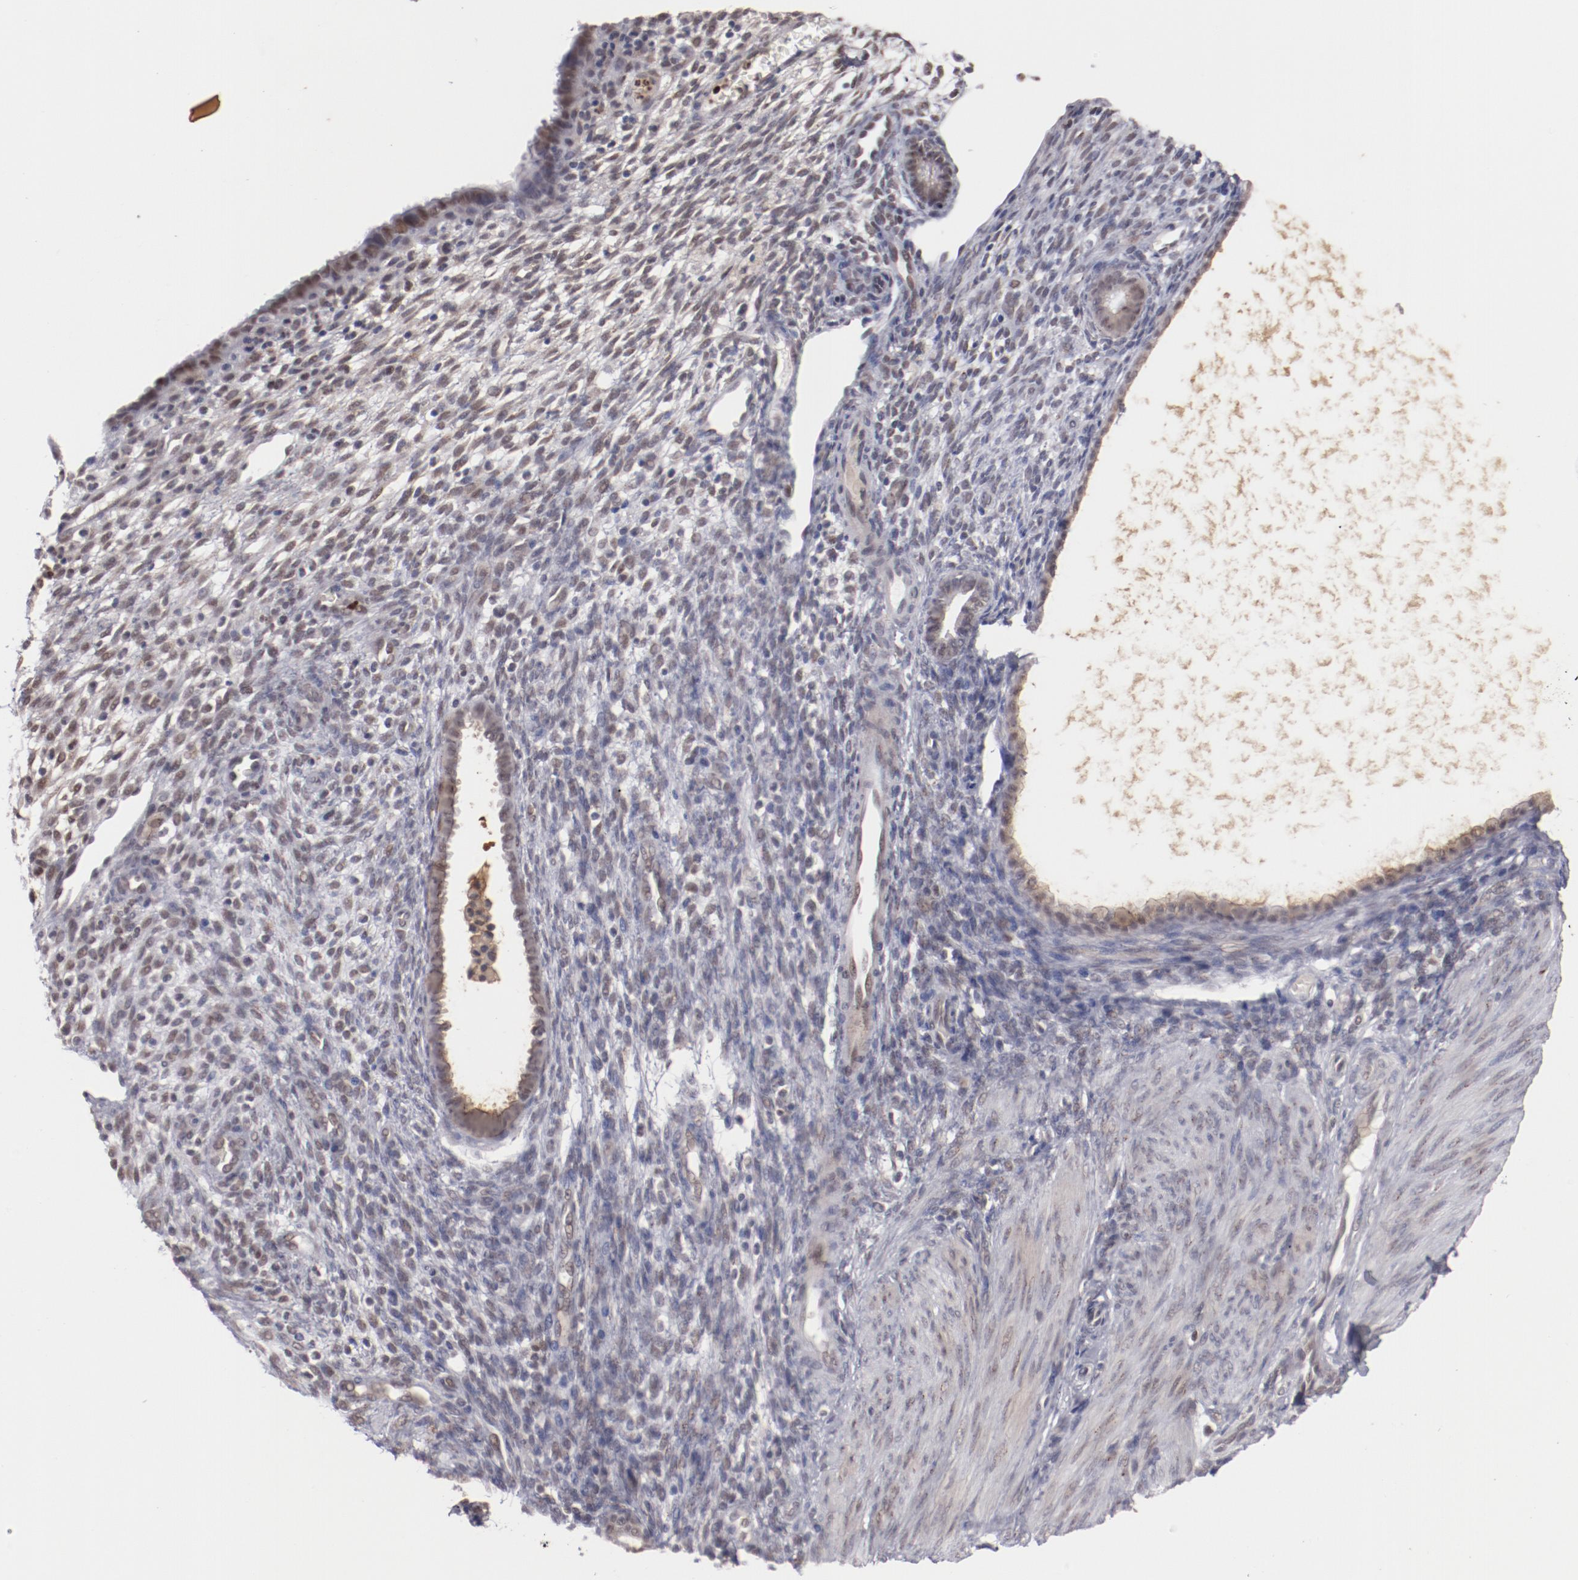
{"staining": {"intensity": "weak", "quantity": ">75%", "location": "nuclear"}, "tissue": "endometrium", "cell_type": "Cells in endometrial stroma", "image_type": "normal", "snomed": [{"axis": "morphology", "description": "Normal tissue, NOS"}, {"axis": "topography", "description": "Endometrium"}], "caption": "Brown immunohistochemical staining in normal endometrium shows weak nuclear expression in approximately >75% of cells in endometrial stroma.", "gene": "NFE2", "patient": {"sex": "female", "age": 72}}